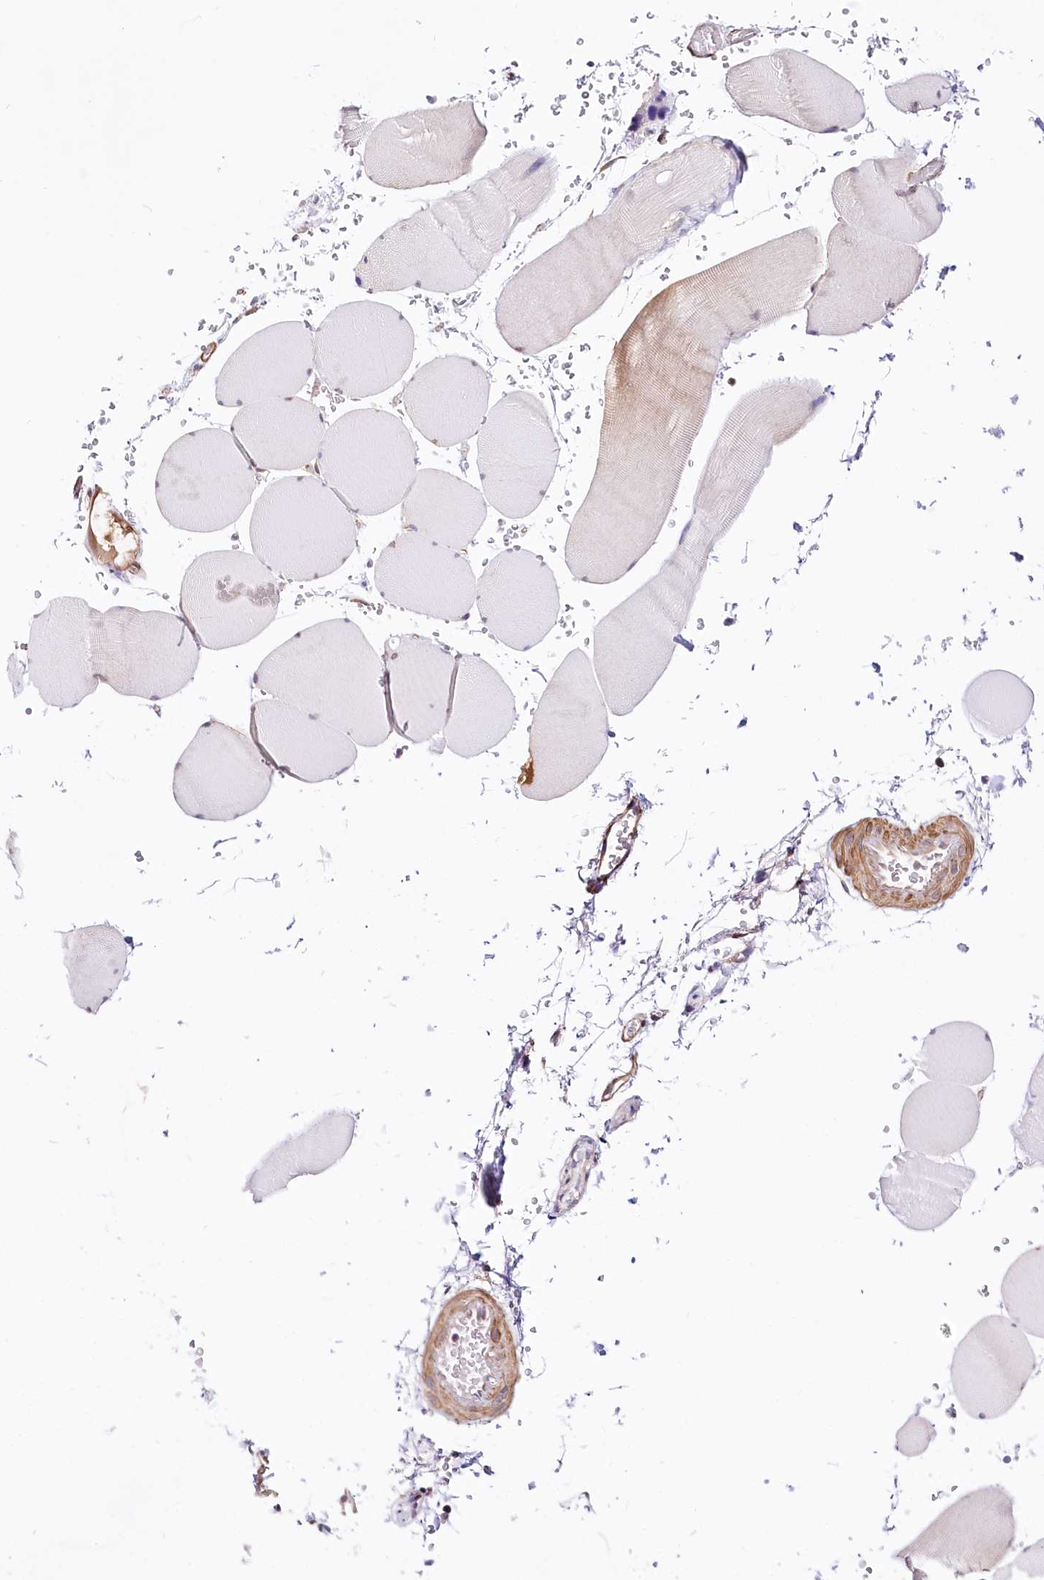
{"staining": {"intensity": "negative", "quantity": "none", "location": "none"}, "tissue": "skeletal muscle", "cell_type": "Myocytes", "image_type": "normal", "snomed": [{"axis": "morphology", "description": "Normal tissue, NOS"}, {"axis": "topography", "description": "Skeletal muscle"}, {"axis": "topography", "description": "Head-Neck"}], "caption": "This is an immunohistochemistry micrograph of benign human skeletal muscle. There is no staining in myocytes.", "gene": "PPP2R5B", "patient": {"sex": "male", "age": 66}}